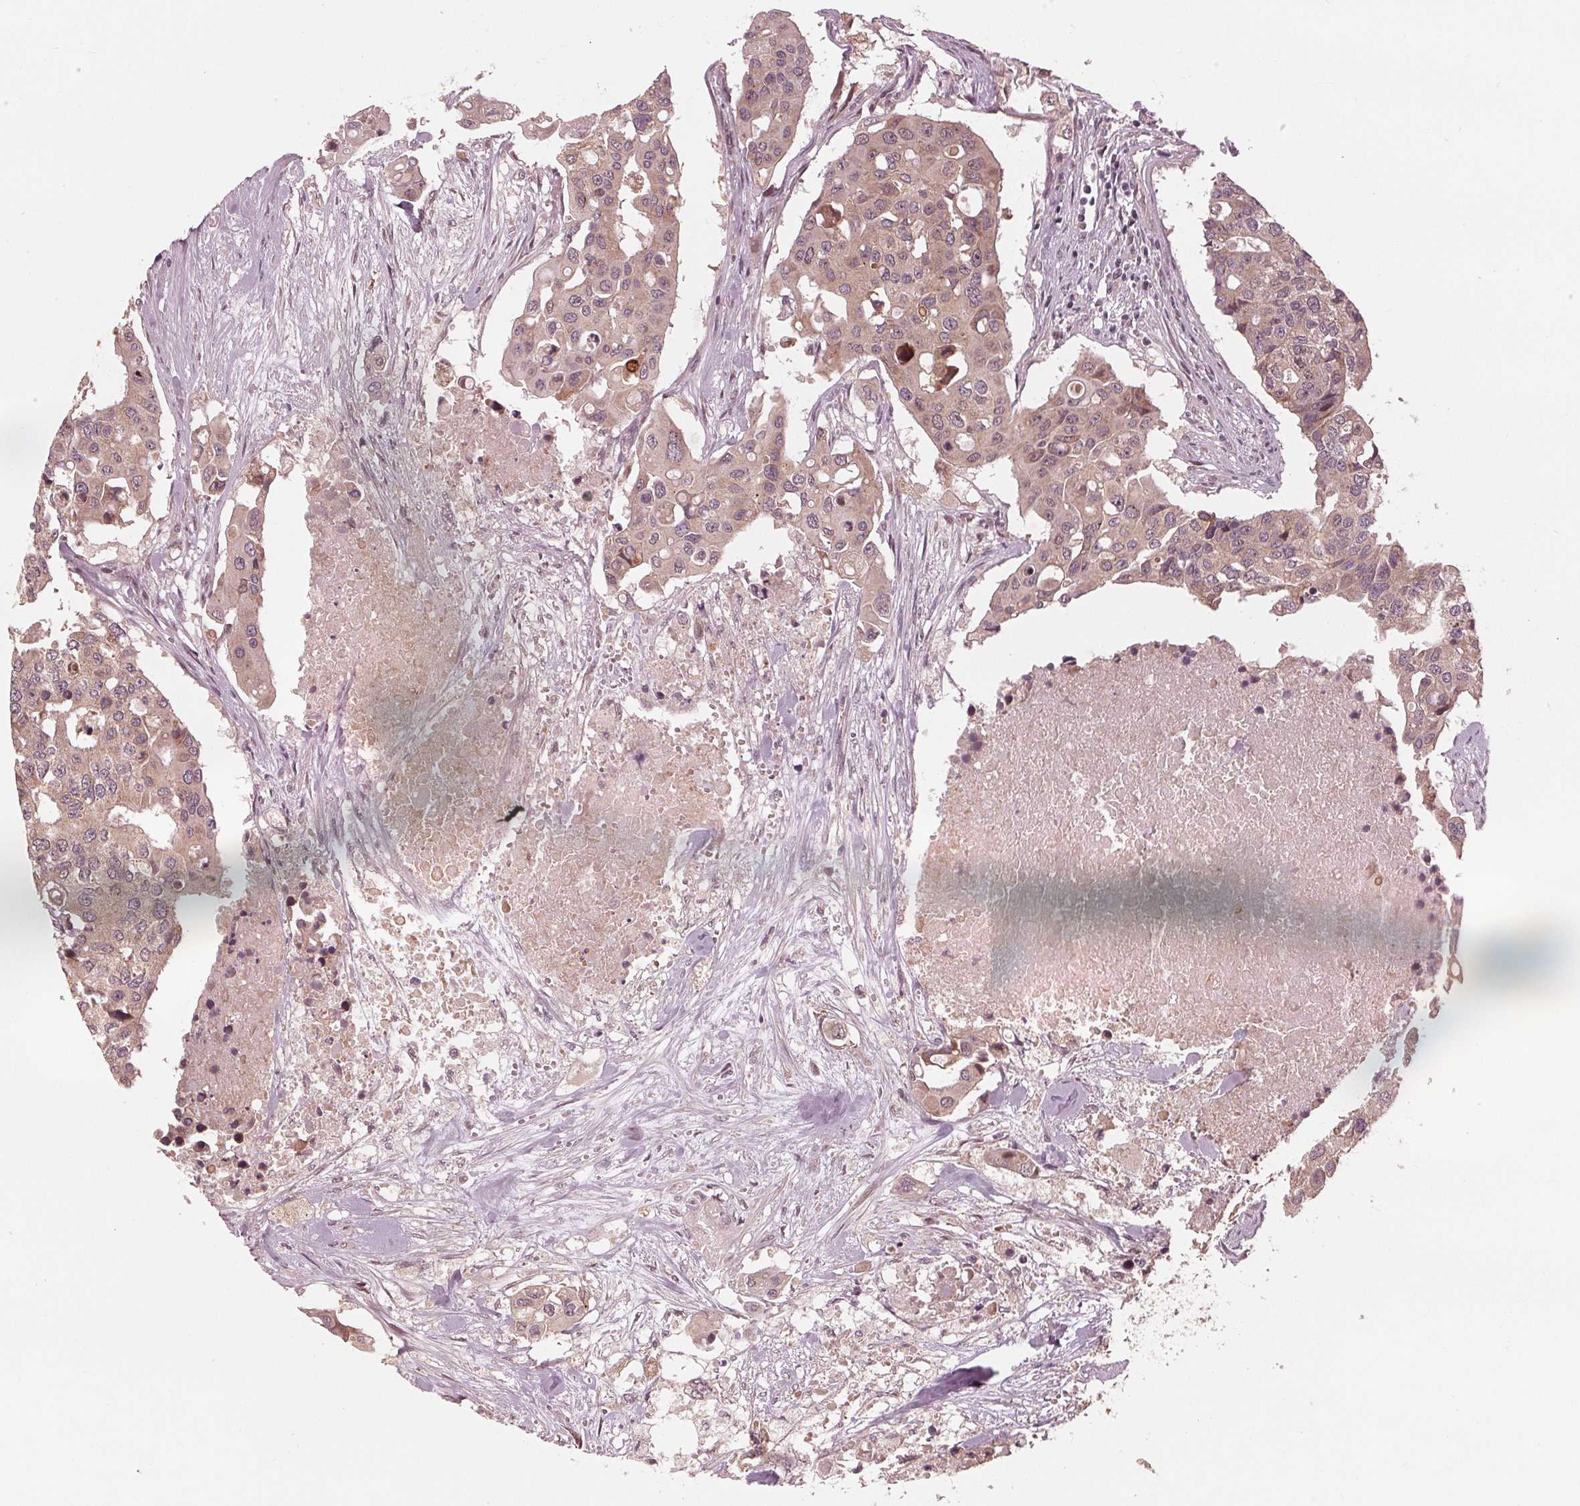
{"staining": {"intensity": "weak", "quantity": ">75%", "location": "cytoplasmic/membranous"}, "tissue": "colorectal cancer", "cell_type": "Tumor cells", "image_type": "cancer", "snomed": [{"axis": "morphology", "description": "Adenocarcinoma, NOS"}, {"axis": "topography", "description": "Colon"}], "caption": "Human colorectal cancer stained with a protein marker demonstrates weak staining in tumor cells.", "gene": "ZNF471", "patient": {"sex": "male", "age": 77}}